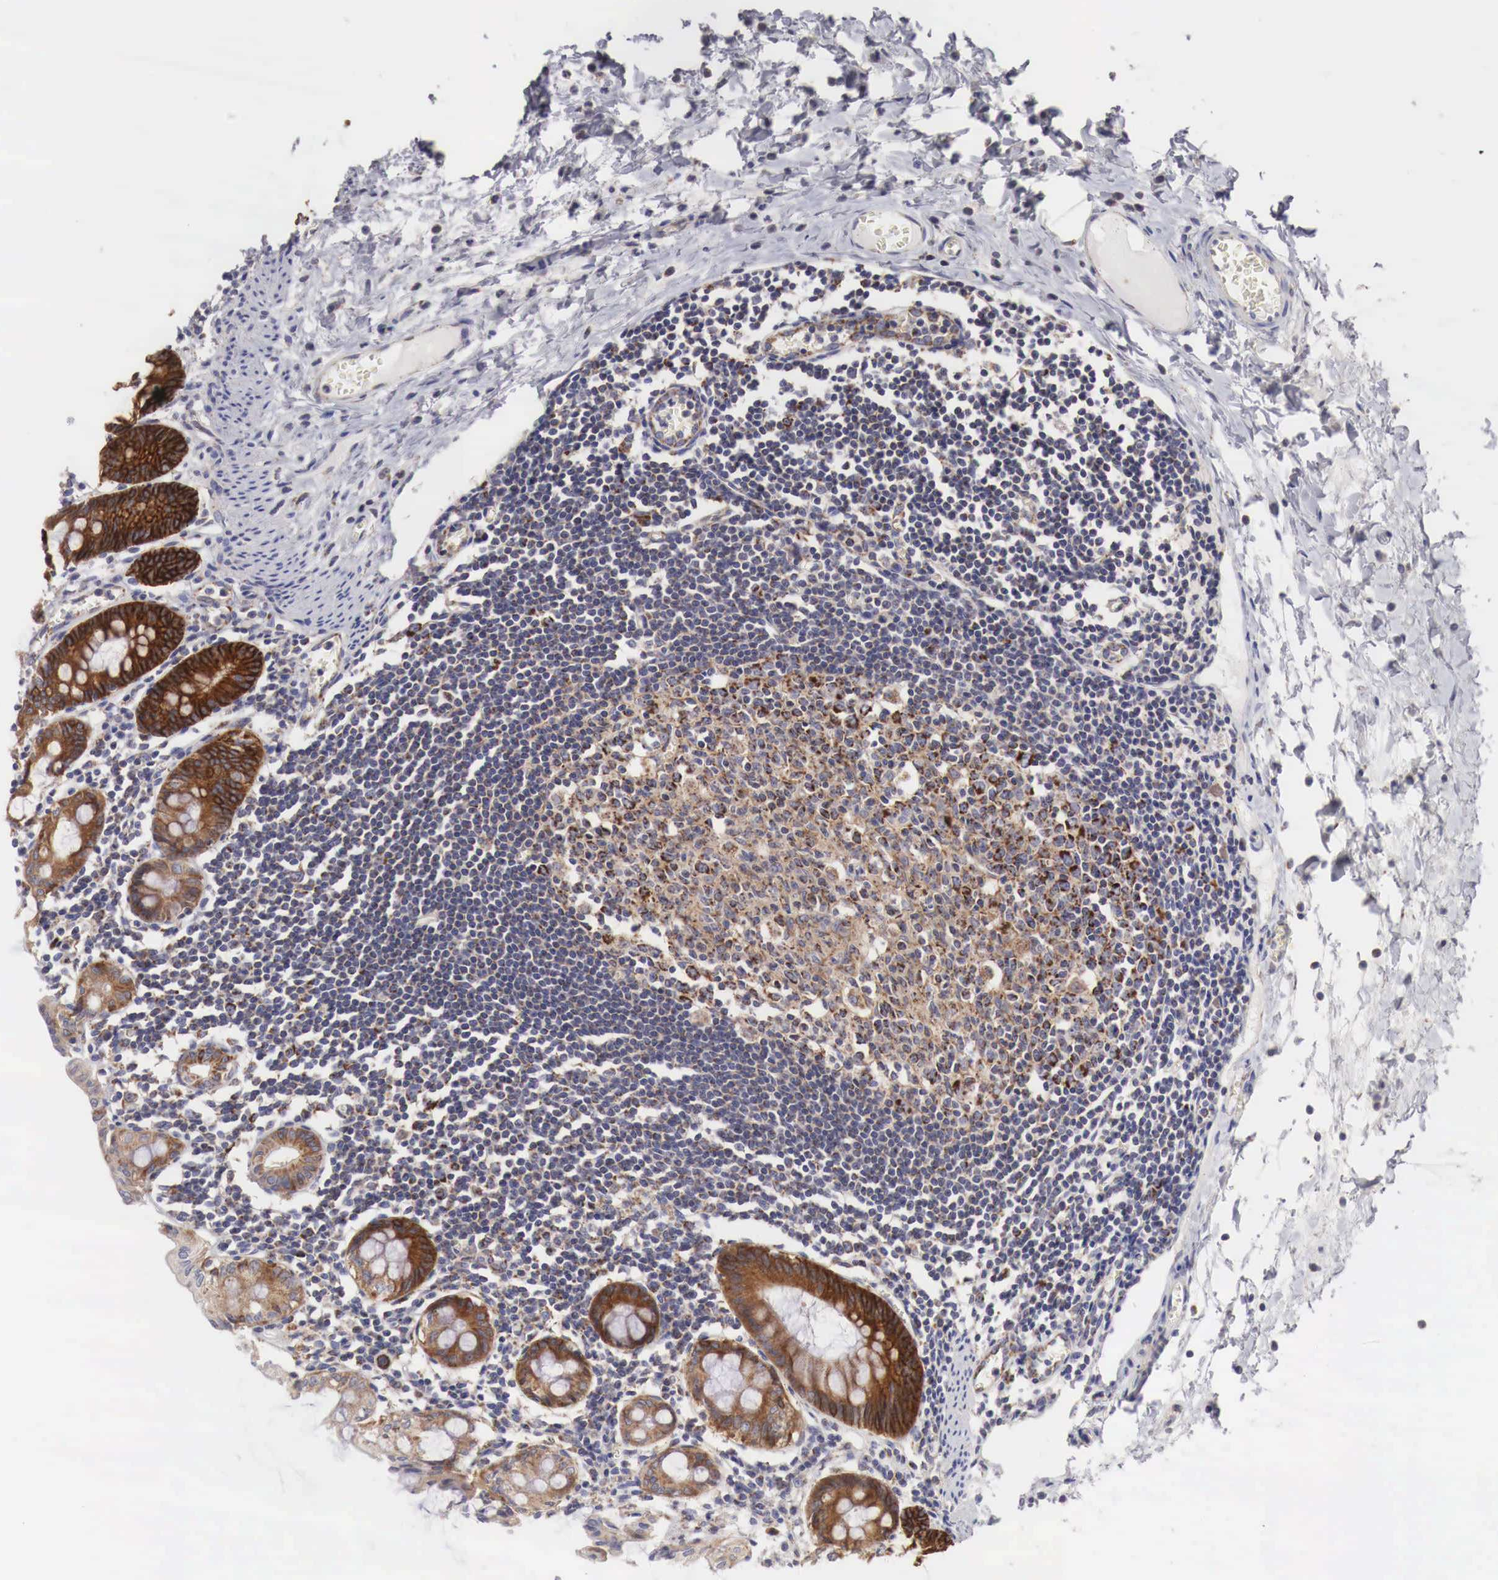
{"staining": {"intensity": "weak", "quantity": "<25%", "location": "cytoplasmic/membranous"}, "tissue": "colon", "cell_type": "Endothelial cells", "image_type": "normal", "snomed": [{"axis": "morphology", "description": "Normal tissue, NOS"}, {"axis": "topography", "description": "Colon"}], "caption": "Benign colon was stained to show a protein in brown. There is no significant staining in endothelial cells. (DAB immunohistochemistry (IHC) visualized using brightfield microscopy, high magnification).", "gene": "XPNPEP3", "patient": {"sex": "male", "age": 1}}